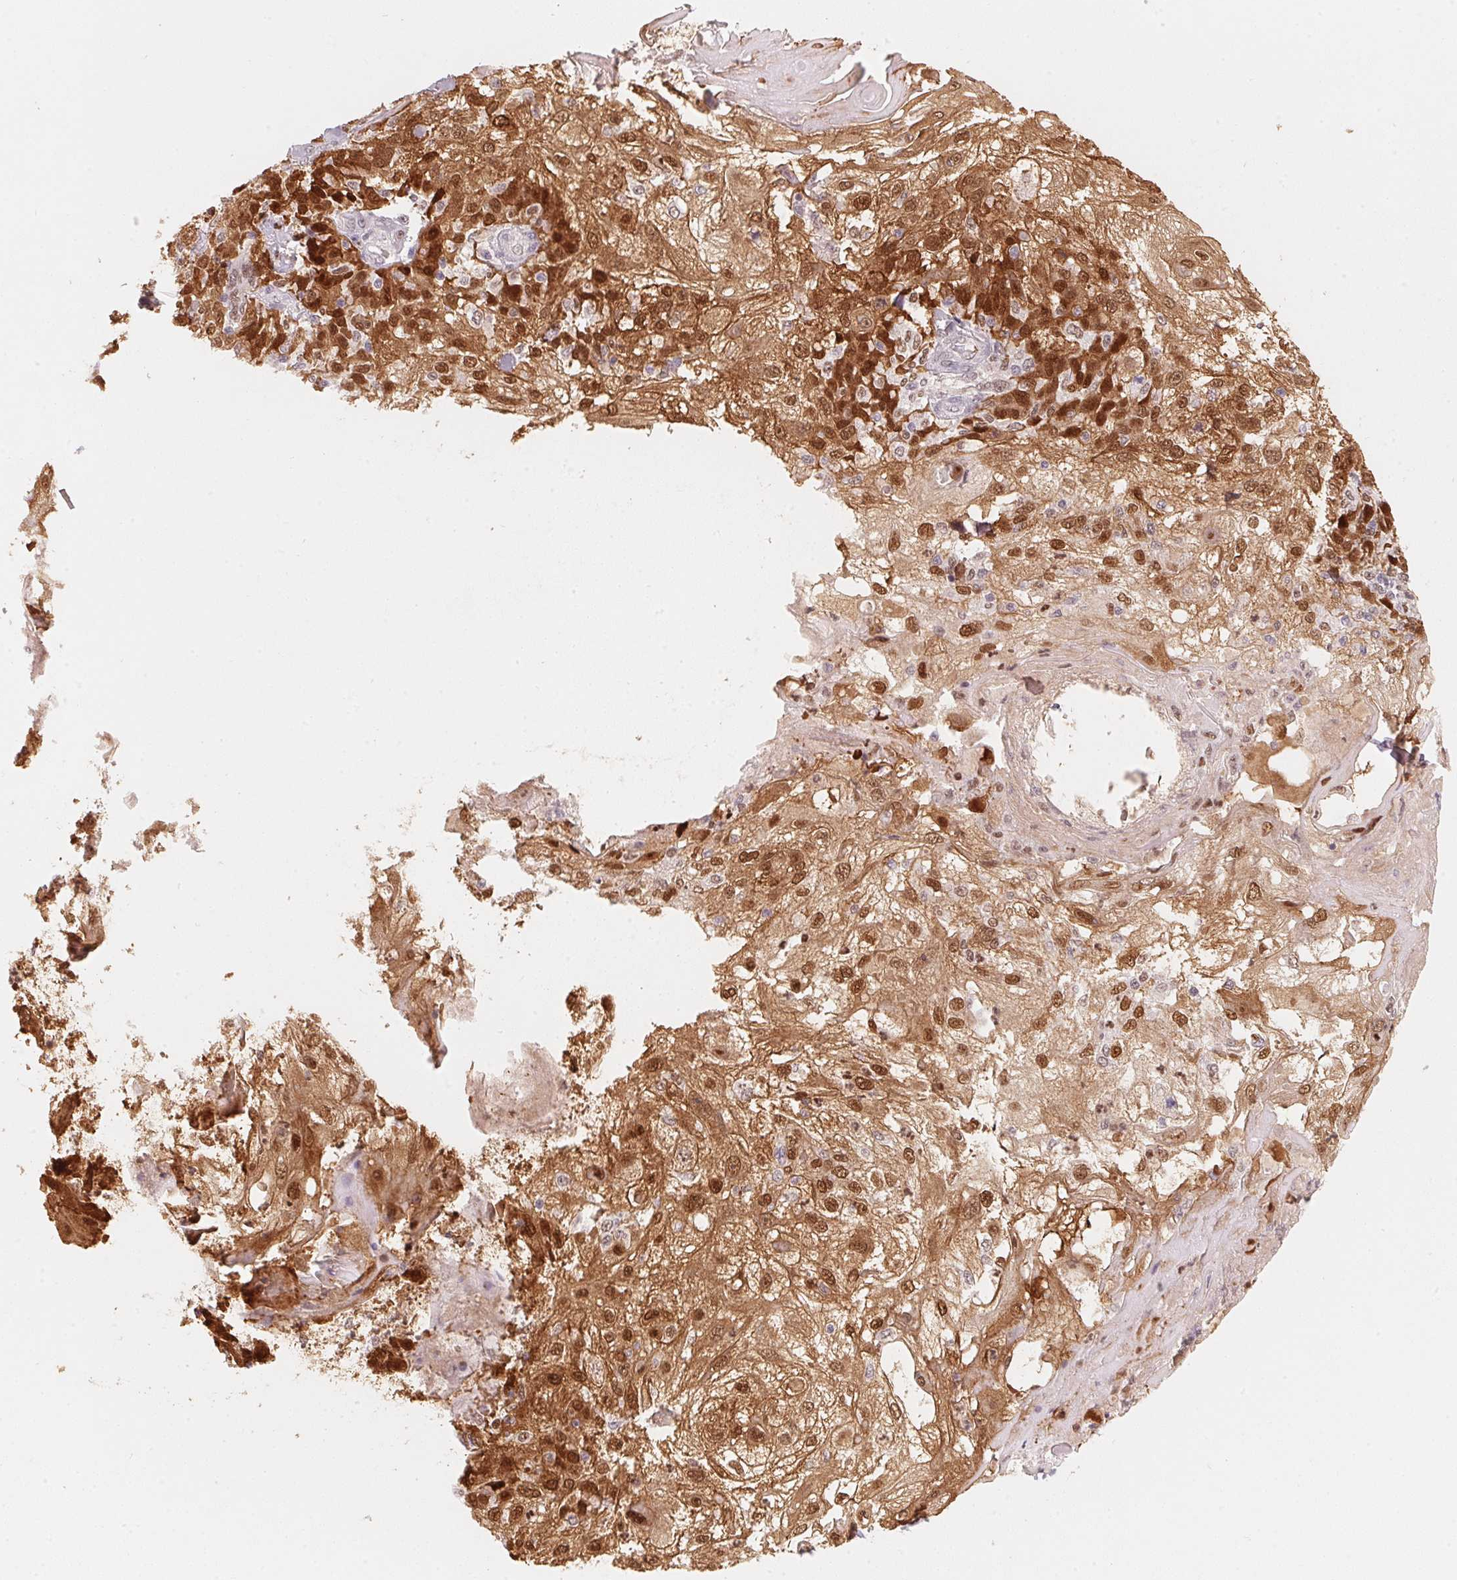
{"staining": {"intensity": "moderate", "quantity": ">75%", "location": "cytoplasmic/membranous,nuclear"}, "tissue": "skin cancer", "cell_type": "Tumor cells", "image_type": "cancer", "snomed": [{"axis": "morphology", "description": "Normal tissue, NOS"}, {"axis": "morphology", "description": "Squamous cell carcinoma, NOS"}, {"axis": "topography", "description": "Skin"}], "caption": "Skin squamous cell carcinoma tissue exhibits moderate cytoplasmic/membranous and nuclear staining in about >75% of tumor cells, visualized by immunohistochemistry.", "gene": "ARHGAP22", "patient": {"sex": "female", "age": 83}}